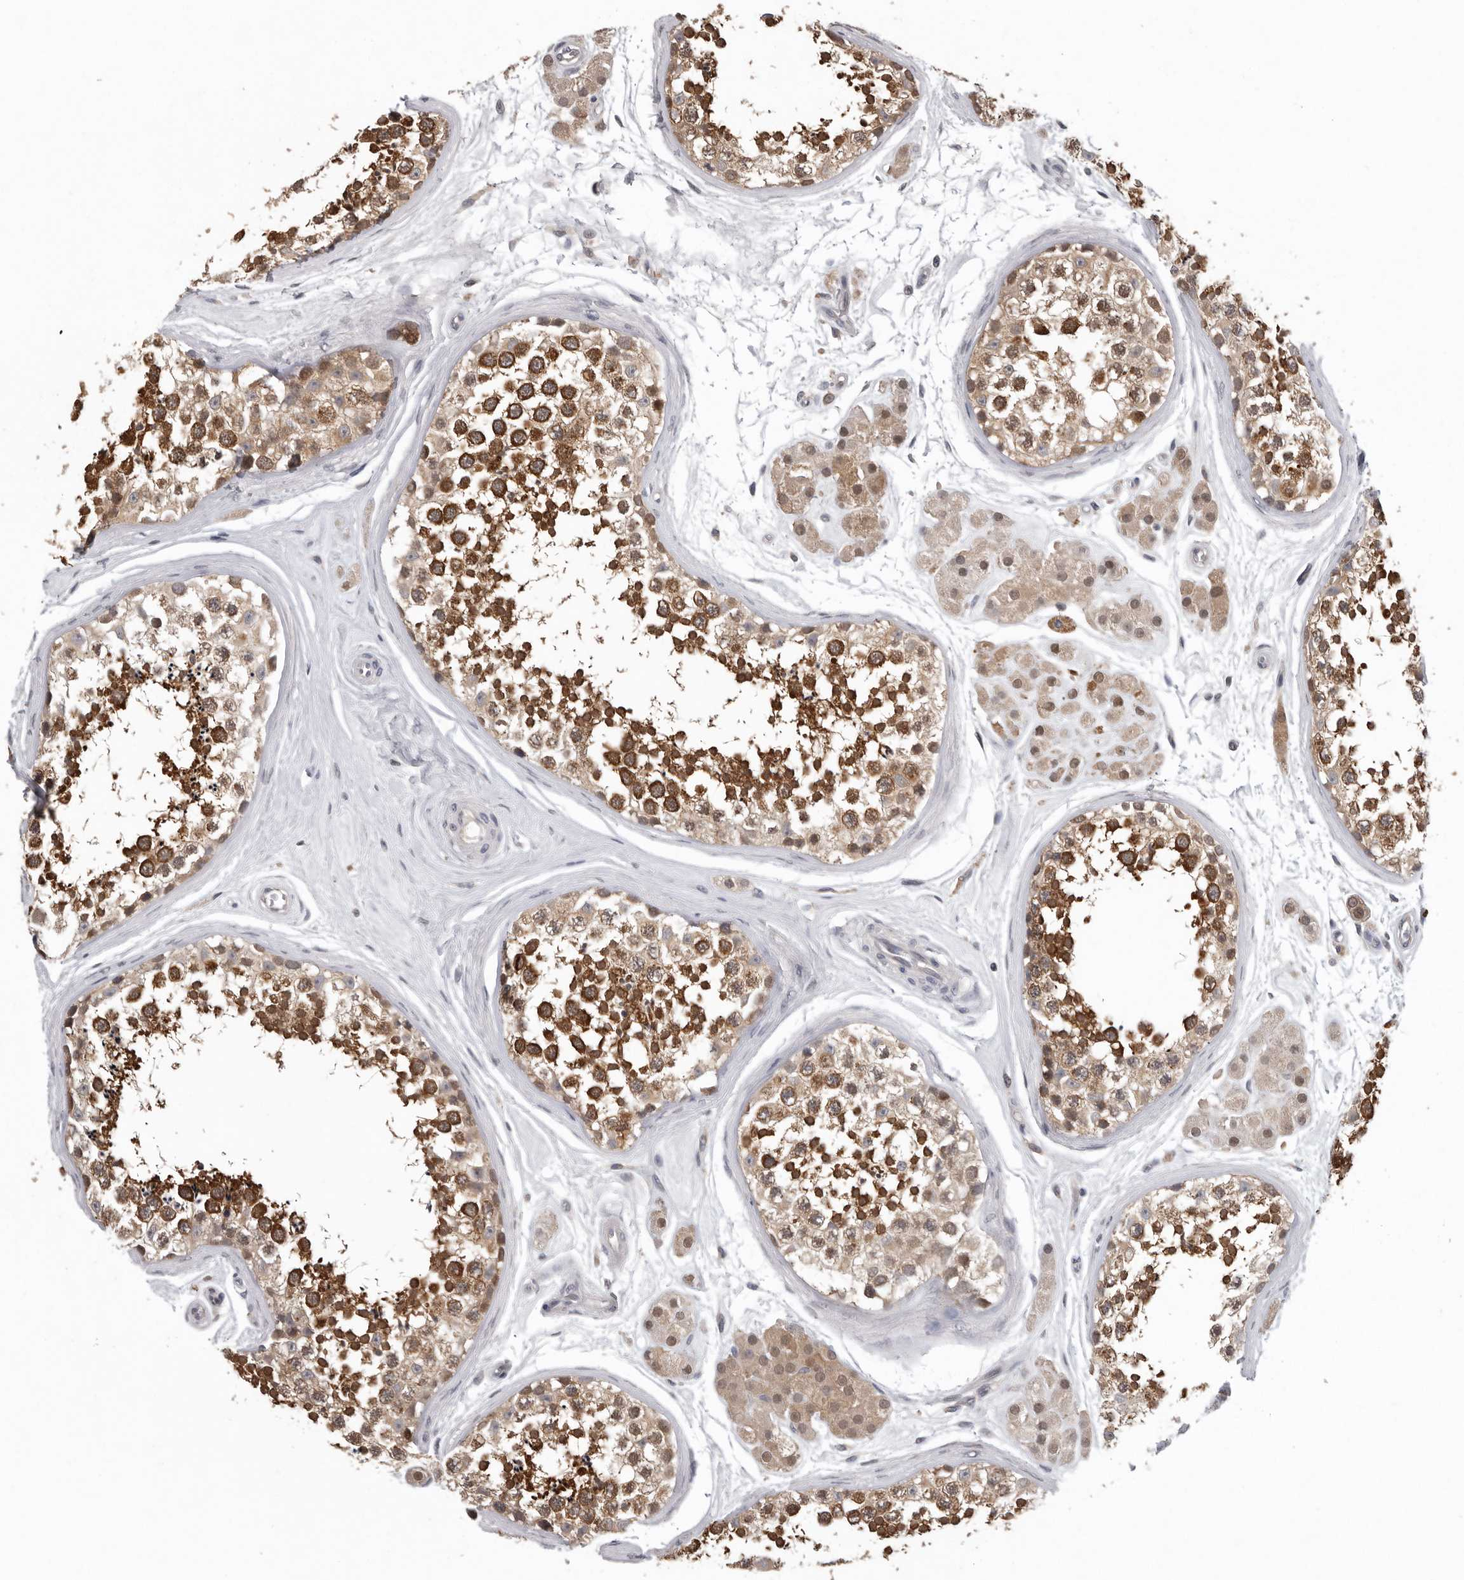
{"staining": {"intensity": "strong", "quantity": "25%-75%", "location": "cytoplasmic/membranous"}, "tissue": "testis", "cell_type": "Cells in seminiferous ducts", "image_type": "normal", "snomed": [{"axis": "morphology", "description": "Normal tissue, NOS"}, {"axis": "topography", "description": "Testis"}], "caption": "Strong cytoplasmic/membranous positivity for a protein is identified in approximately 25%-75% of cells in seminiferous ducts of normal testis using immunohistochemistry.", "gene": "RALGPS2", "patient": {"sex": "male", "age": 56}}